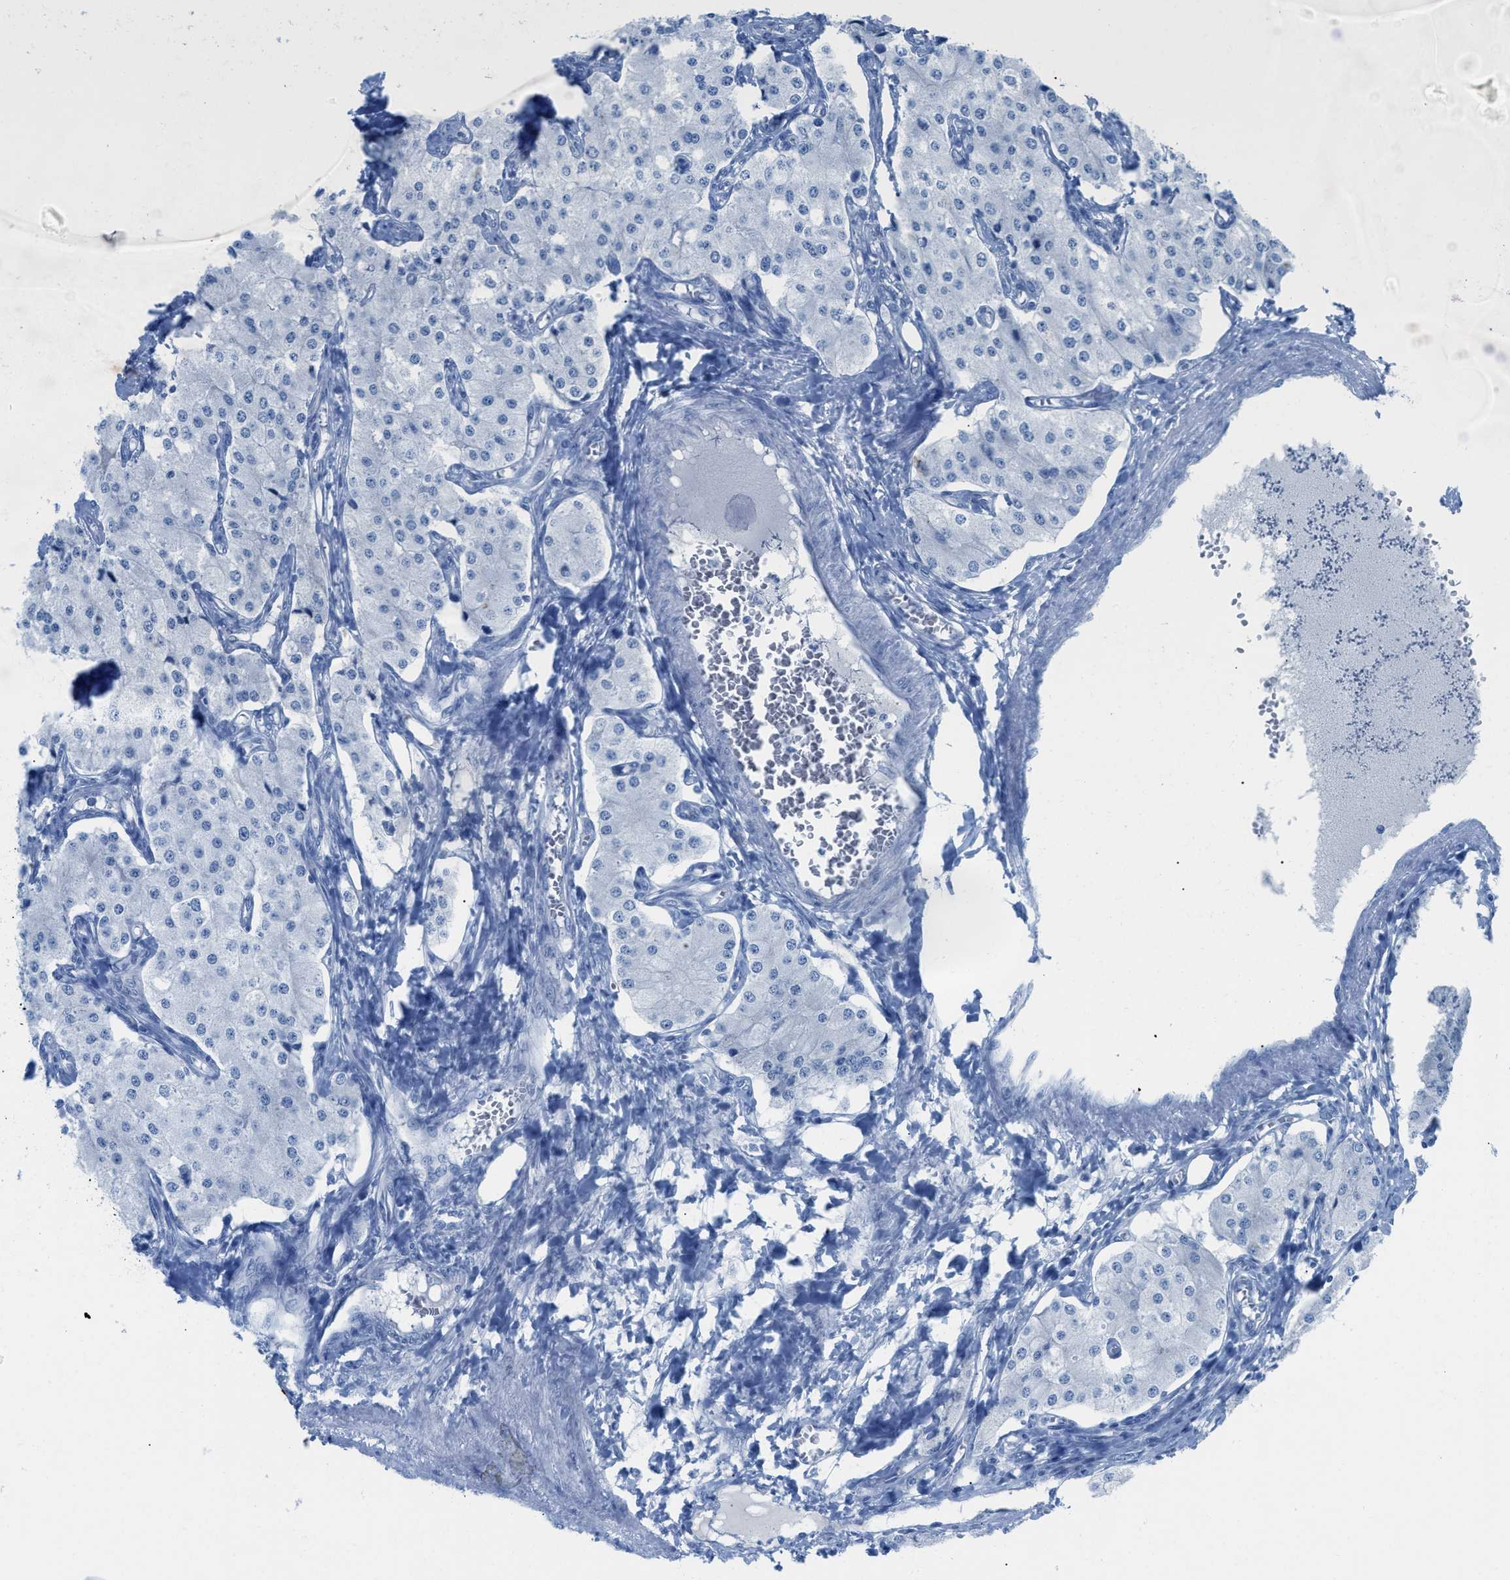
{"staining": {"intensity": "negative", "quantity": "none", "location": "none"}, "tissue": "carcinoid", "cell_type": "Tumor cells", "image_type": "cancer", "snomed": [{"axis": "morphology", "description": "Carcinoid, malignant, NOS"}, {"axis": "topography", "description": "Colon"}], "caption": "Immunohistochemistry photomicrograph of human malignant carcinoid stained for a protein (brown), which reveals no expression in tumor cells.", "gene": "TCL1A", "patient": {"sex": "female", "age": 52}}